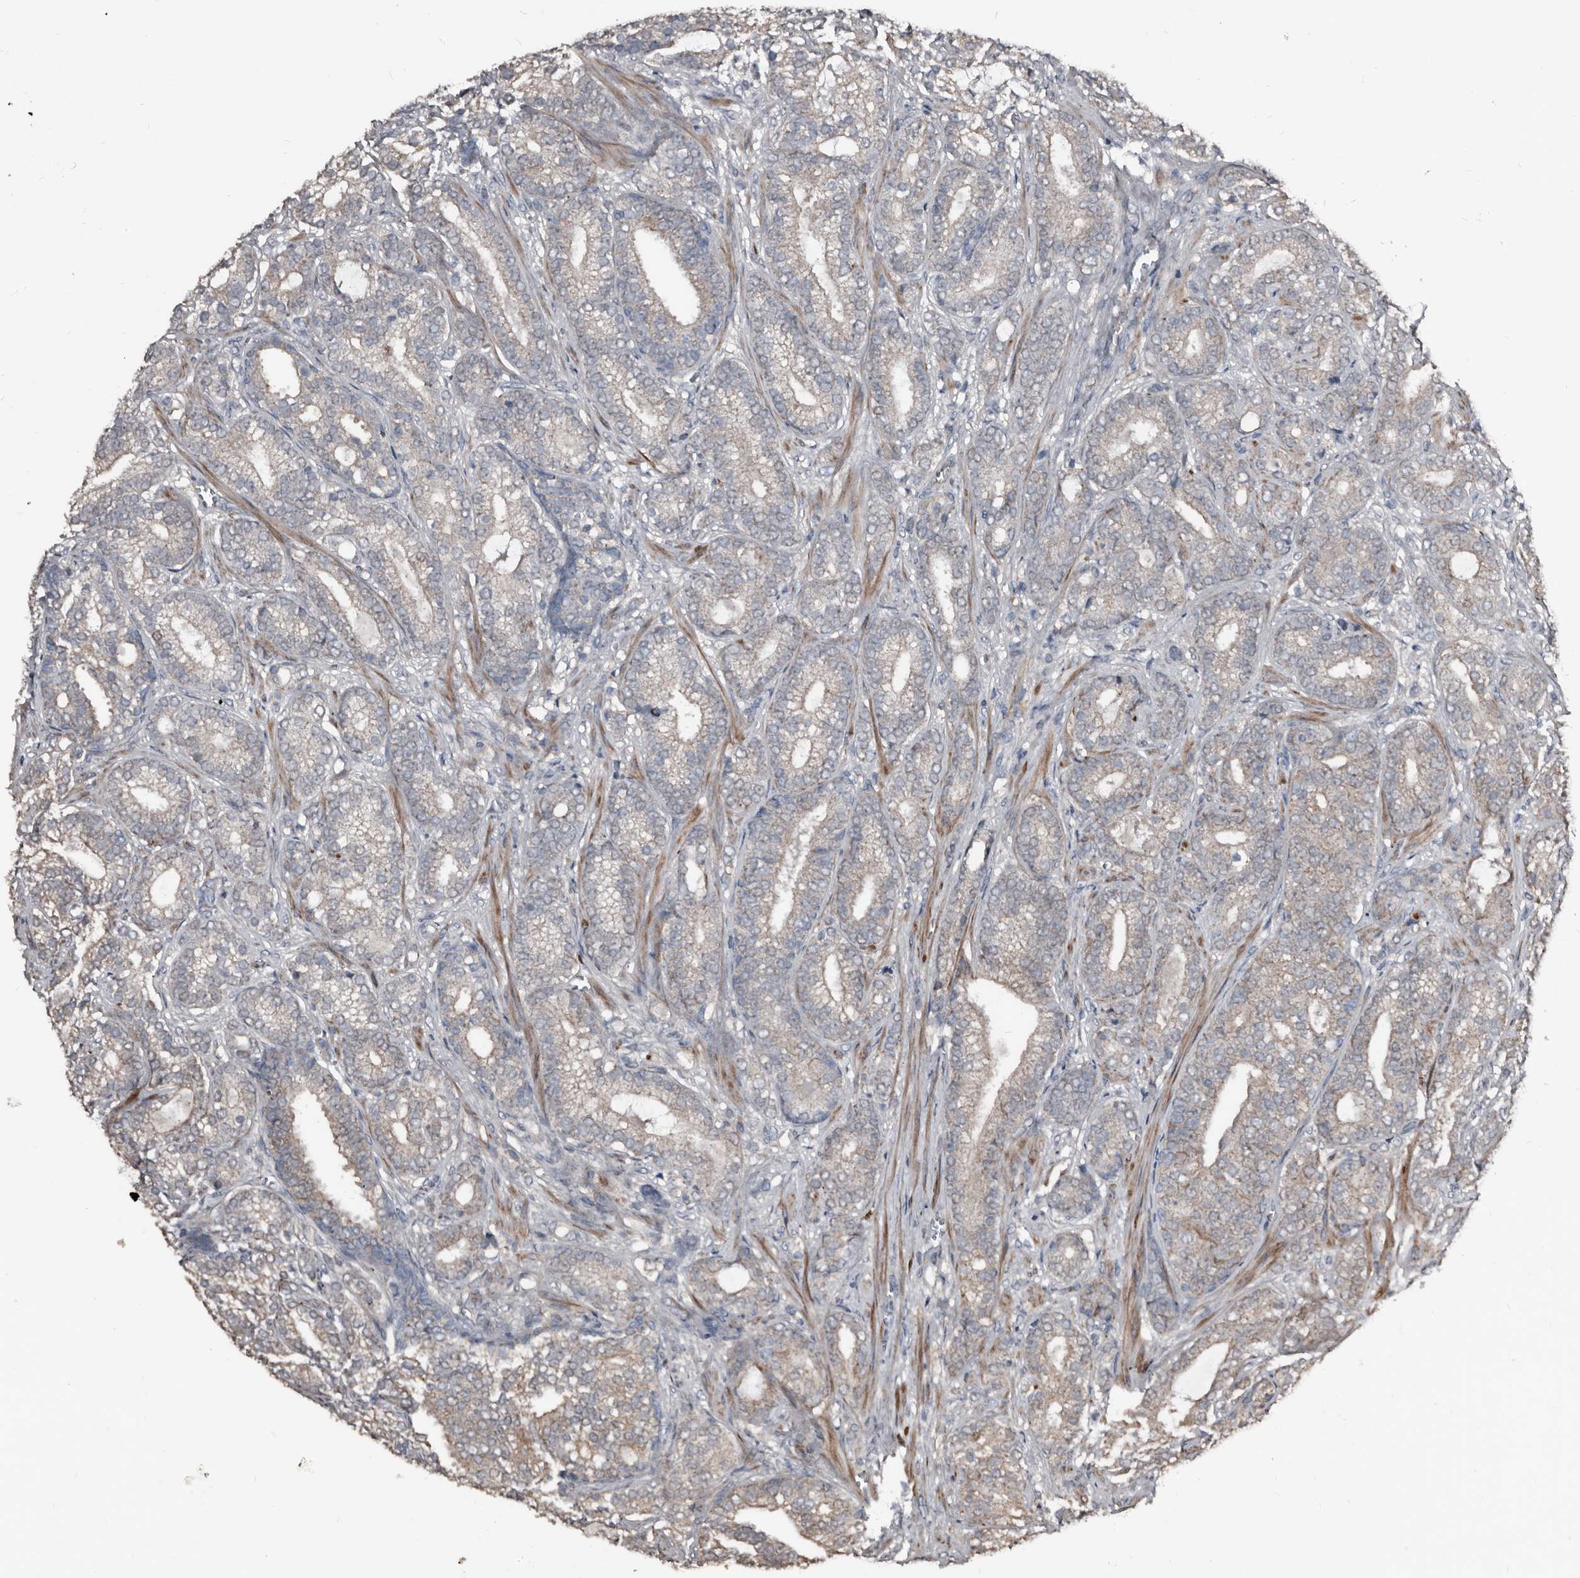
{"staining": {"intensity": "weak", "quantity": "25%-75%", "location": "cytoplasmic/membranous"}, "tissue": "prostate cancer", "cell_type": "Tumor cells", "image_type": "cancer", "snomed": [{"axis": "morphology", "description": "Adenocarcinoma, High grade"}, {"axis": "topography", "description": "Prostate and seminal vesicle, NOS"}], "caption": "A low amount of weak cytoplasmic/membranous positivity is appreciated in approximately 25%-75% of tumor cells in adenocarcinoma (high-grade) (prostate) tissue.", "gene": "DHPS", "patient": {"sex": "male", "age": 67}}